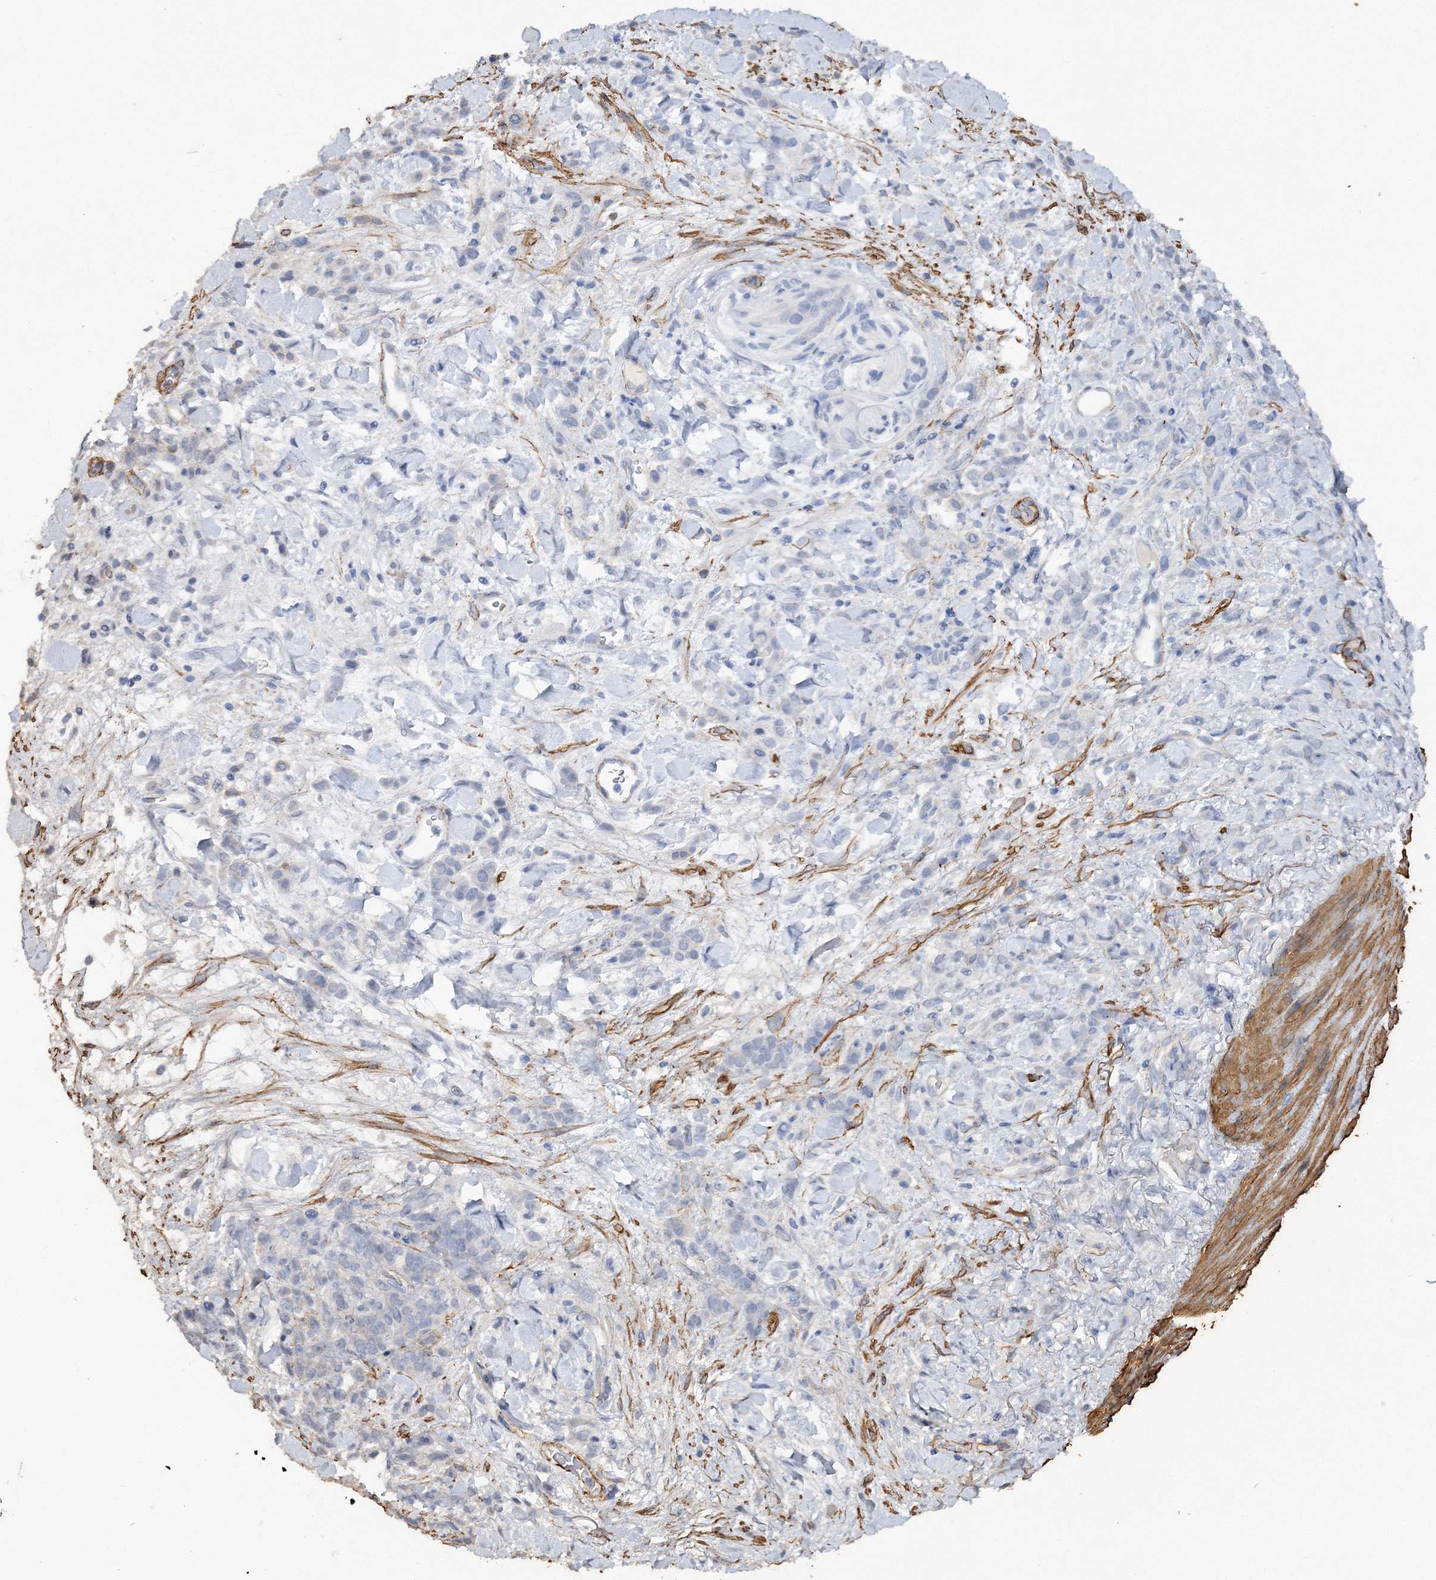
{"staining": {"intensity": "negative", "quantity": "none", "location": "none"}, "tissue": "stomach cancer", "cell_type": "Tumor cells", "image_type": "cancer", "snomed": [{"axis": "morphology", "description": "Normal tissue, NOS"}, {"axis": "morphology", "description": "Adenocarcinoma, NOS"}, {"axis": "topography", "description": "Stomach"}], "caption": "Immunohistochemistry (IHC) image of stomach cancer stained for a protein (brown), which reveals no expression in tumor cells. The staining was performed using DAB (3,3'-diaminobenzidine) to visualize the protein expression in brown, while the nuclei were stained in blue with hematoxylin (Magnification: 20x).", "gene": "RTN2", "patient": {"sex": "male", "age": 82}}